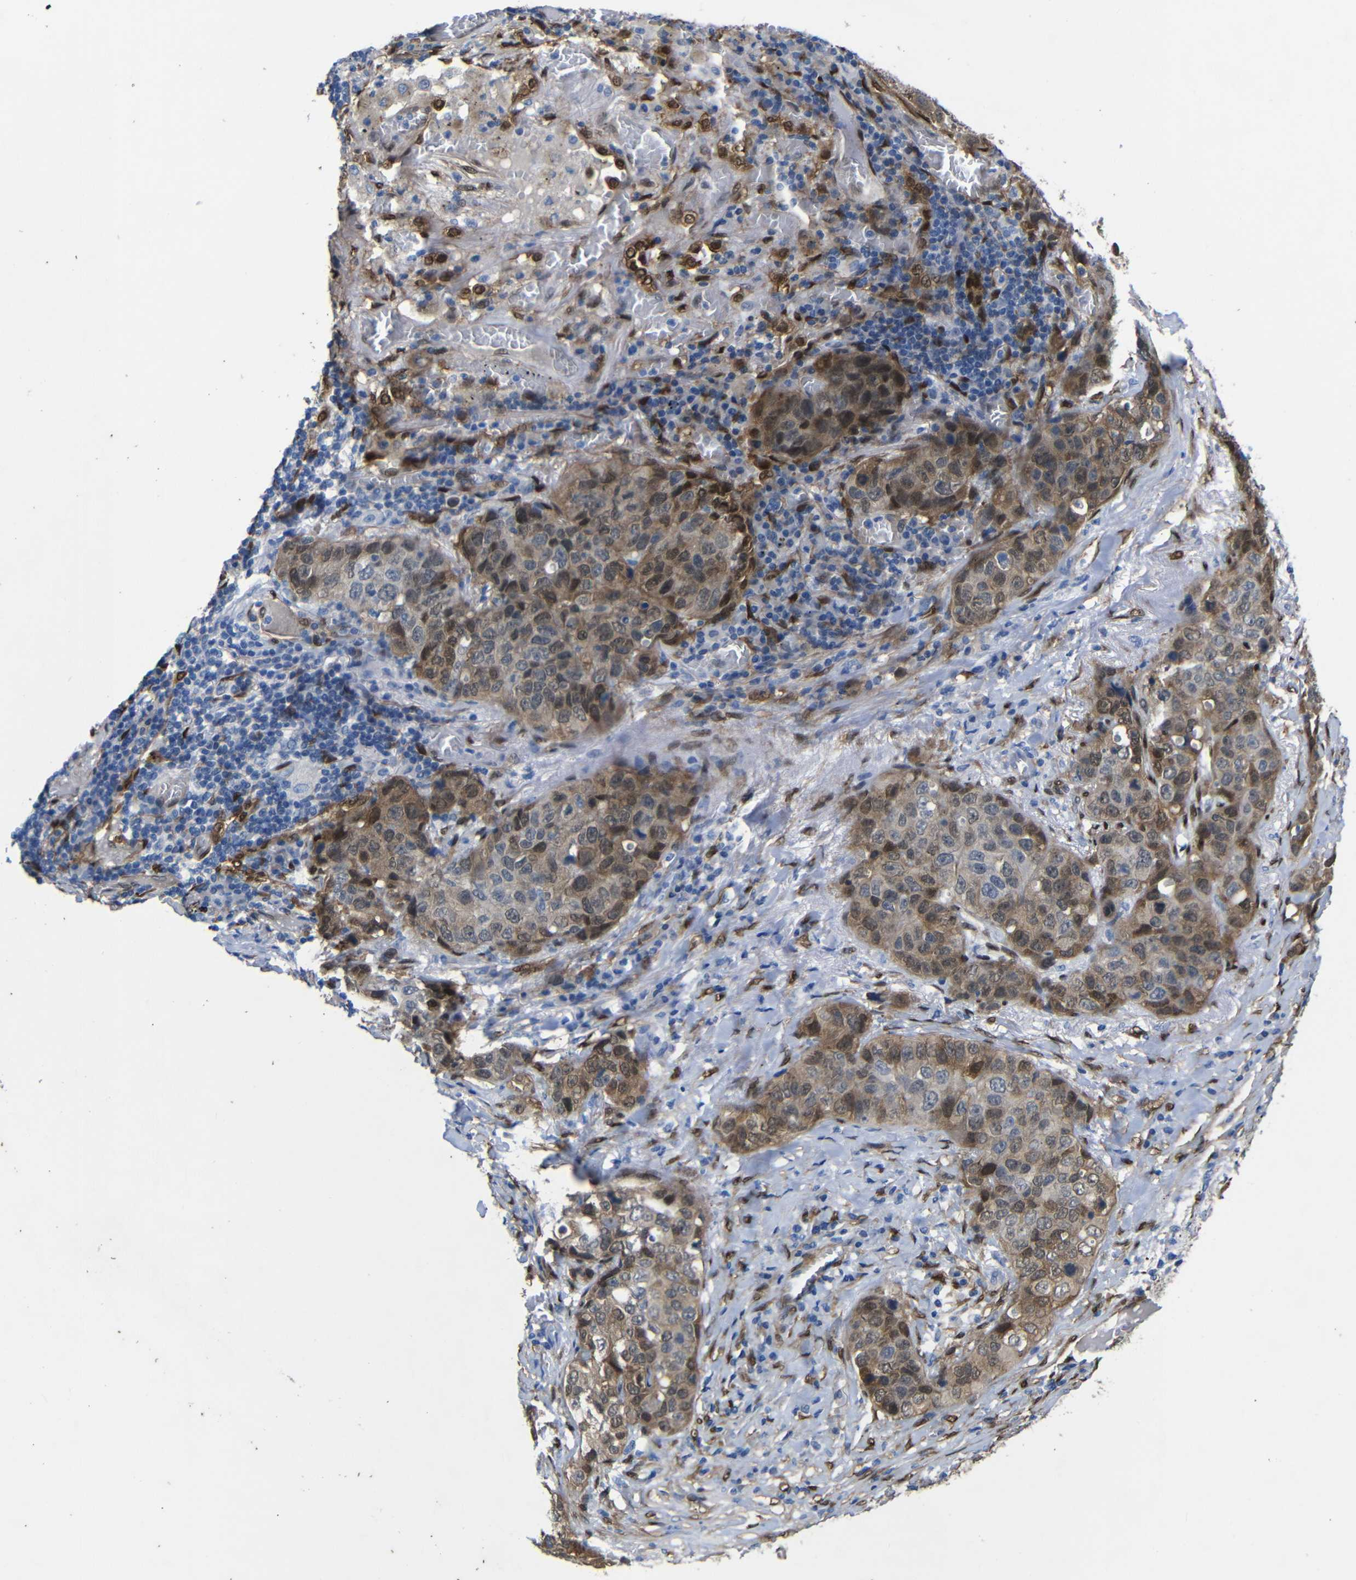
{"staining": {"intensity": "moderate", "quantity": ">75%", "location": "cytoplasmic/membranous,nuclear"}, "tissue": "lung cancer", "cell_type": "Tumor cells", "image_type": "cancer", "snomed": [{"axis": "morphology", "description": "Squamous cell carcinoma, NOS"}, {"axis": "topography", "description": "Lung"}], "caption": "Moderate cytoplasmic/membranous and nuclear positivity is appreciated in about >75% of tumor cells in lung cancer (squamous cell carcinoma).", "gene": "YAP1", "patient": {"sex": "male", "age": 57}}